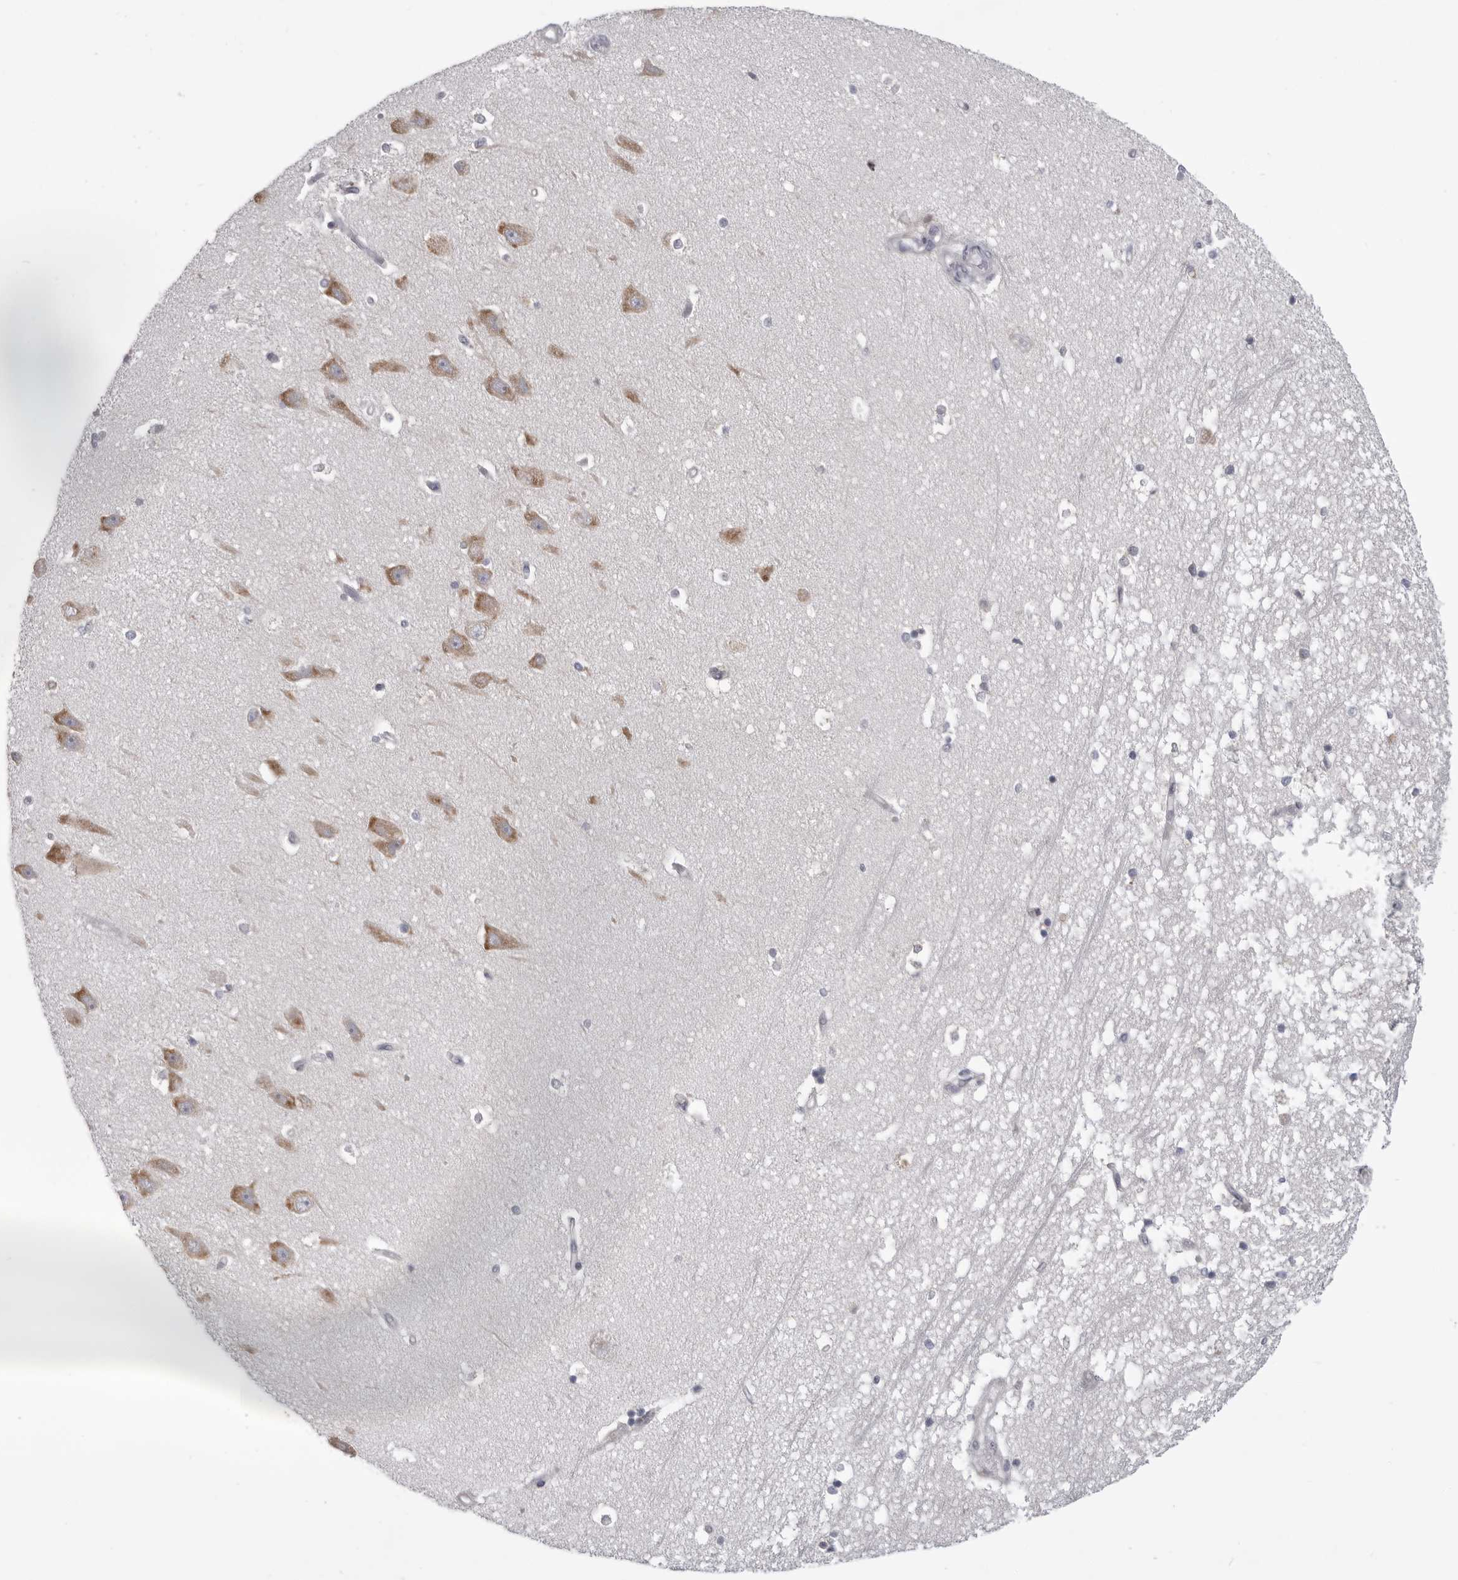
{"staining": {"intensity": "negative", "quantity": "none", "location": "none"}, "tissue": "hippocampus", "cell_type": "Glial cells", "image_type": "normal", "snomed": [{"axis": "morphology", "description": "Normal tissue, NOS"}, {"axis": "topography", "description": "Hippocampus"}], "caption": "DAB (3,3'-diaminobenzidine) immunohistochemical staining of benign hippocampus demonstrates no significant staining in glial cells.", "gene": "FKBP2", "patient": {"sex": "male", "age": 45}}